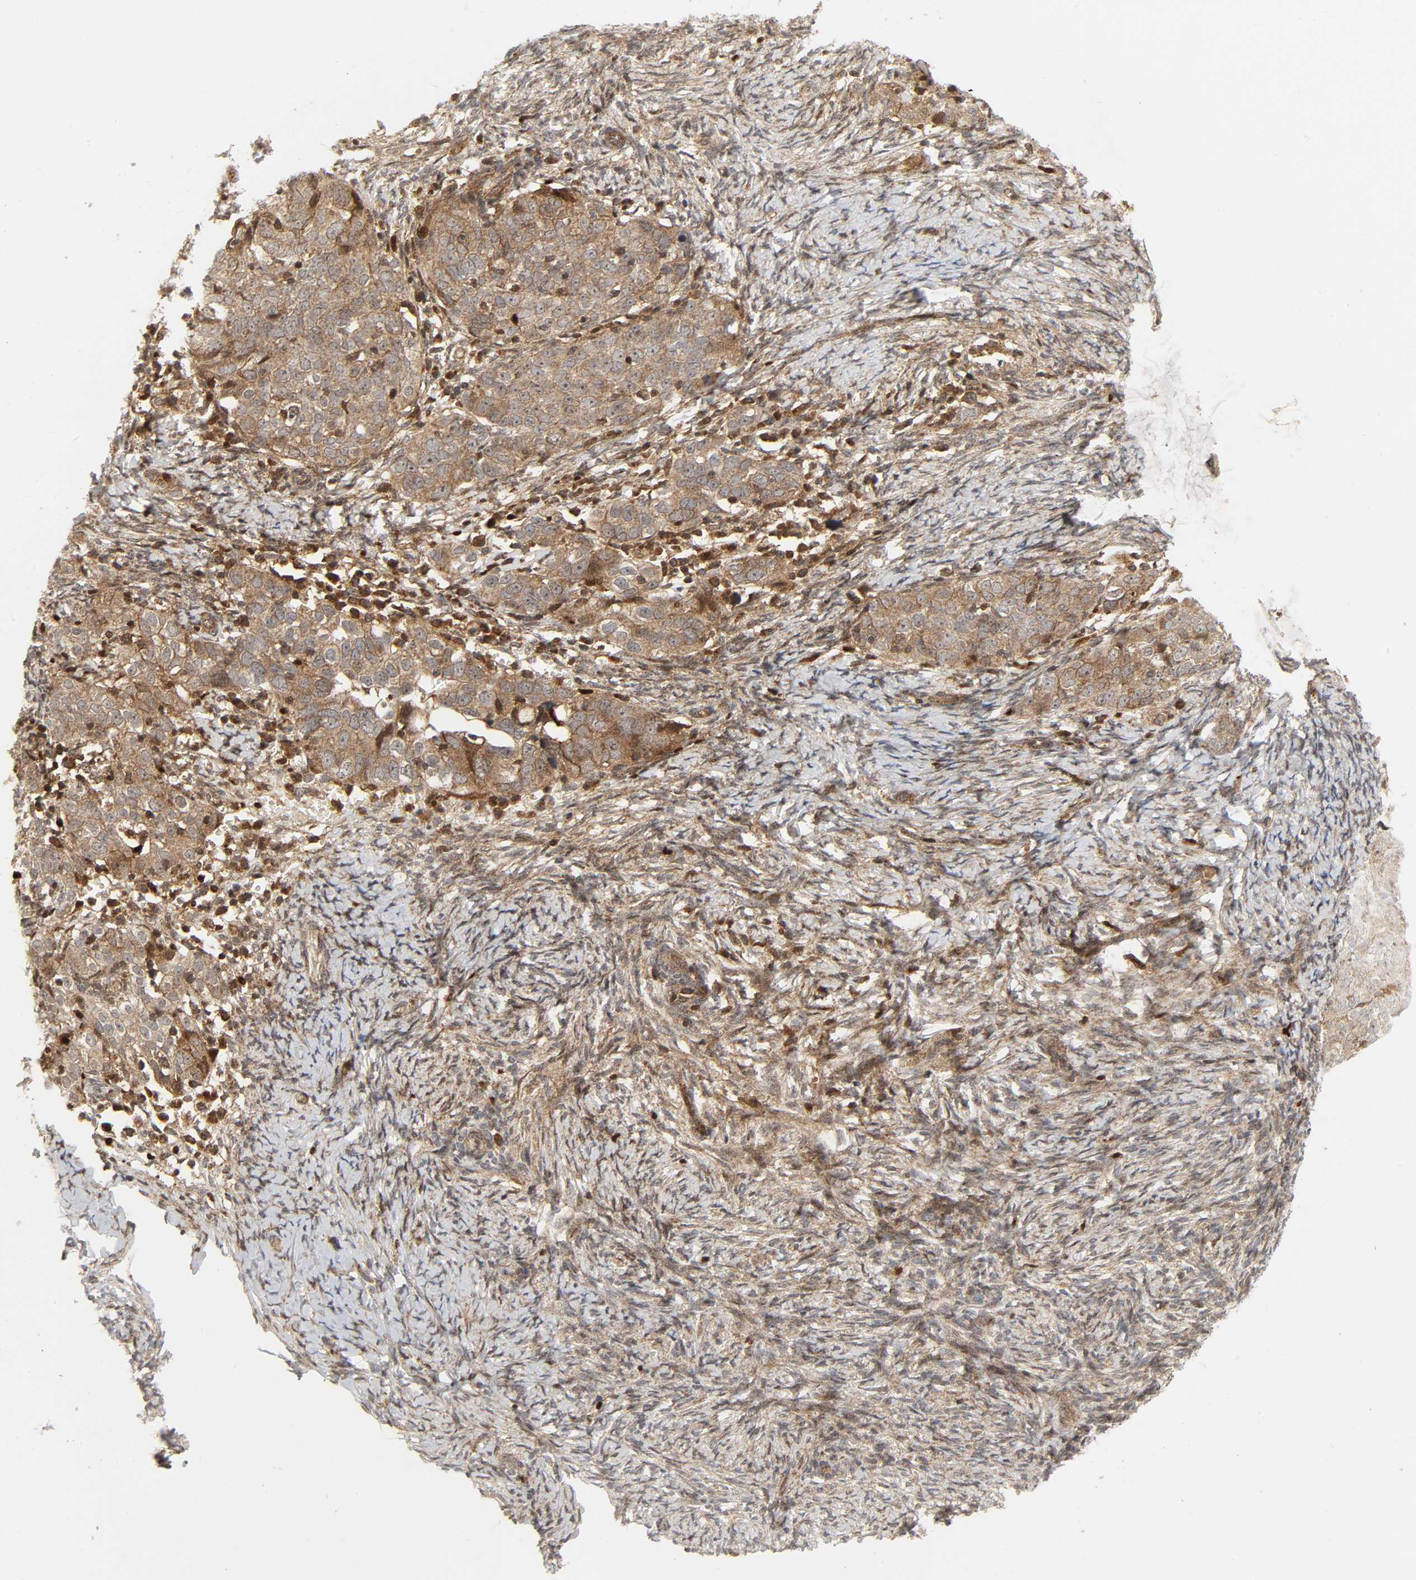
{"staining": {"intensity": "moderate", "quantity": ">75%", "location": "cytoplasmic/membranous"}, "tissue": "ovarian cancer", "cell_type": "Tumor cells", "image_type": "cancer", "snomed": [{"axis": "morphology", "description": "Normal tissue, NOS"}, {"axis": "morphology", "description": "Cystadenocarcinoma, serous, NOS"}, {"axis": "topography", "description": "Ovary"}], "caption": "Immunohistochemistry staining of serous cystadenocarcinoma (ovarian), which displays medium levels of moderate cytoplasmic/membranous expression in approximately >75% of tumor cells indicating moderate cytoplasmic/membranous protein expression. The staining was performed using DAB (3,3'-diaminobenzidine) (brown) for protein detection and nuclei were counterstained in hematoxylin (blue).", "gene": "CHUK", "patient": {"sex": "female", "age": 62}}